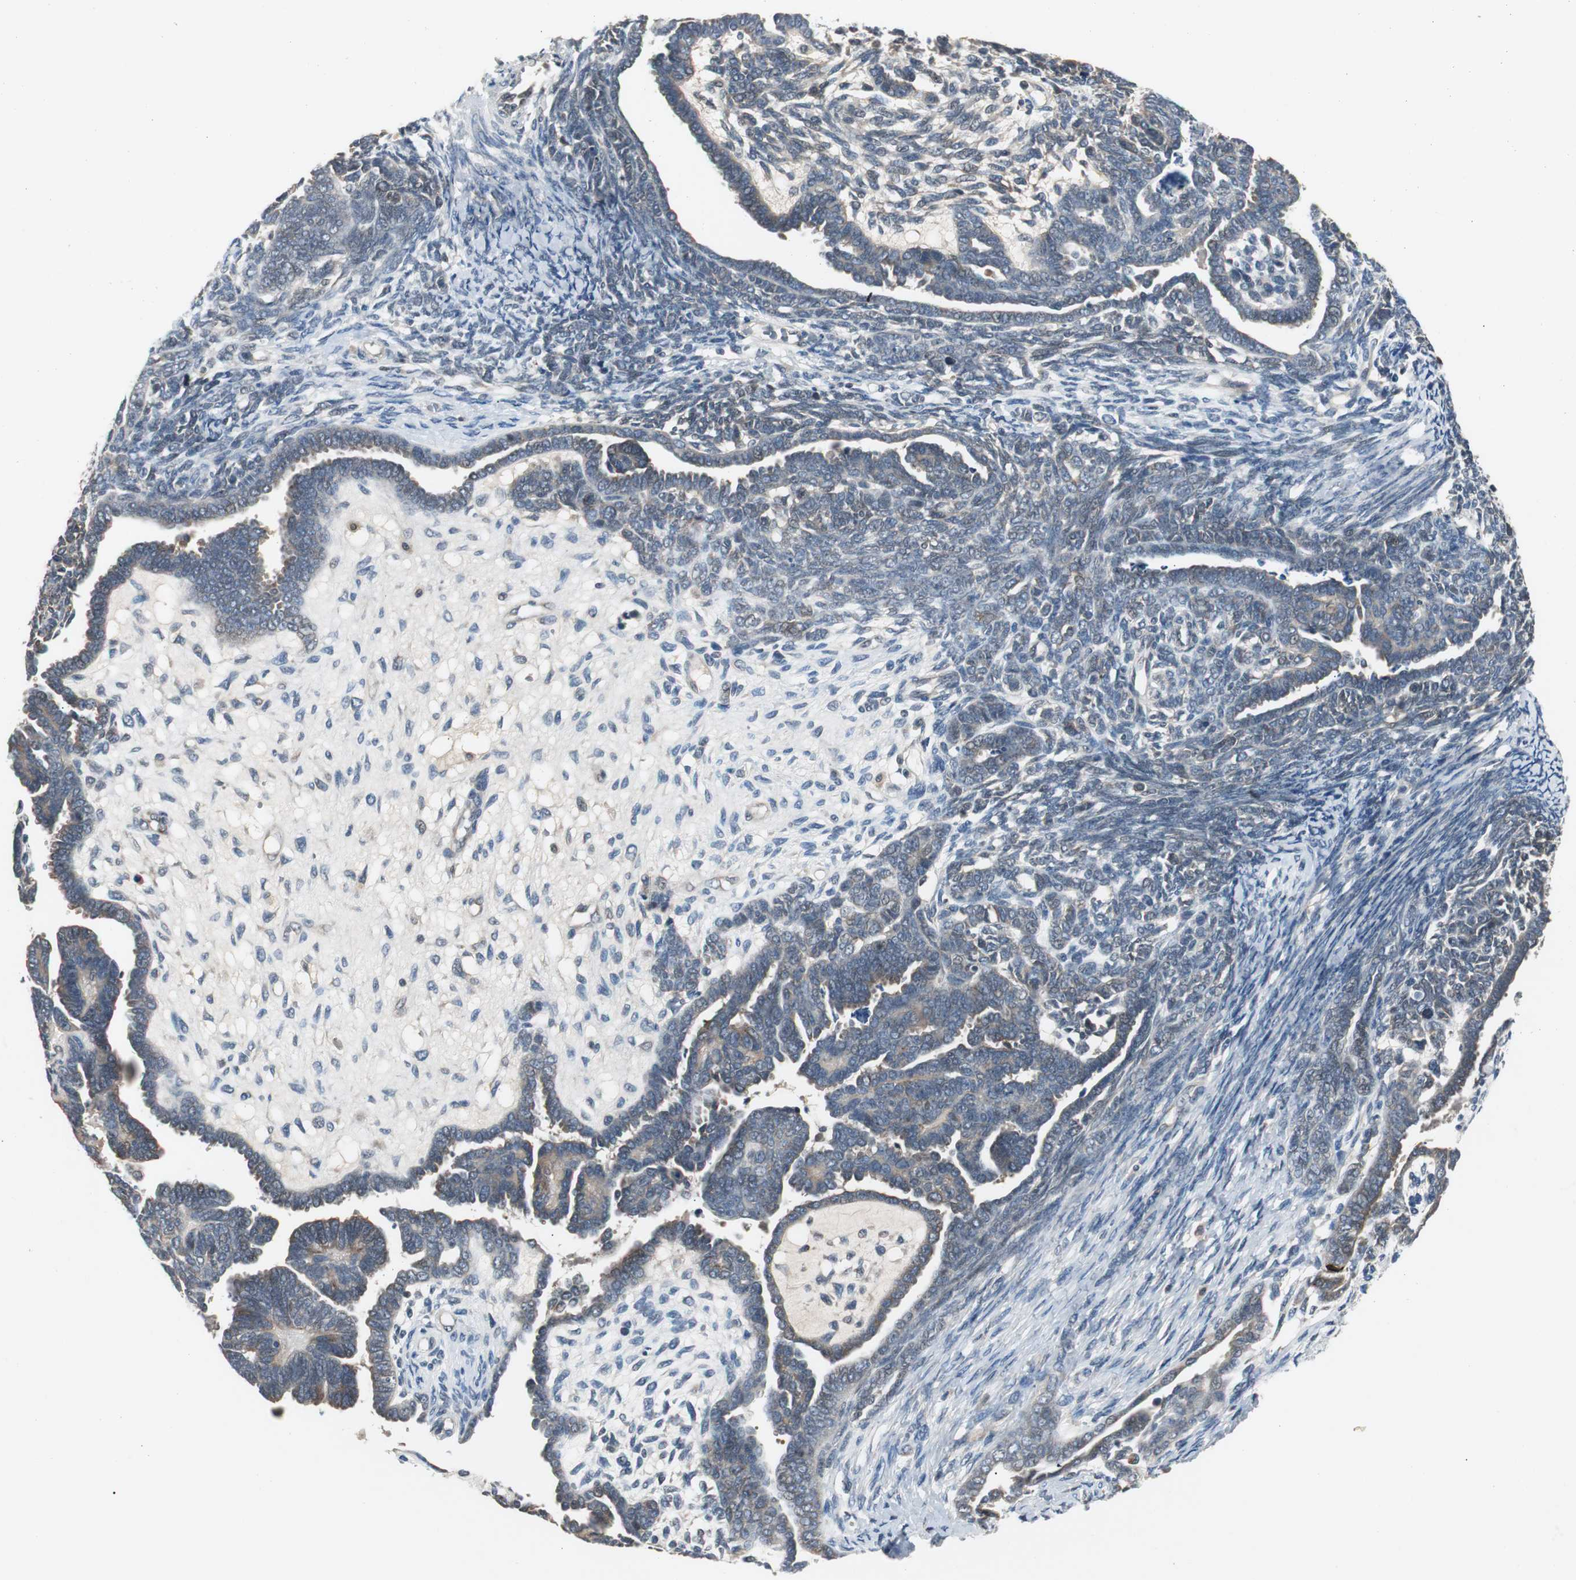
{"staining": {"intensity": "weak", "quantity": ">75%", "location": "cytoplasmic/membranous"}, "tissue": "endometrial cancer", "cell_type": "Tumor cells", "image_type": "cancer", "snomed": [{"axis": "morphology", "description": "Neoplasm, malignant, NOS"}, {"axis": "topography", "description": "Endometrium"}], "caption": "Protein staining displays weak cytoplasmic/membranous expression in approximately >75% of tumor cells in endometrial malignant neoplasm.", "gene": "ZMPSTE24", "patient": {"sex": "female", "age": 74}}